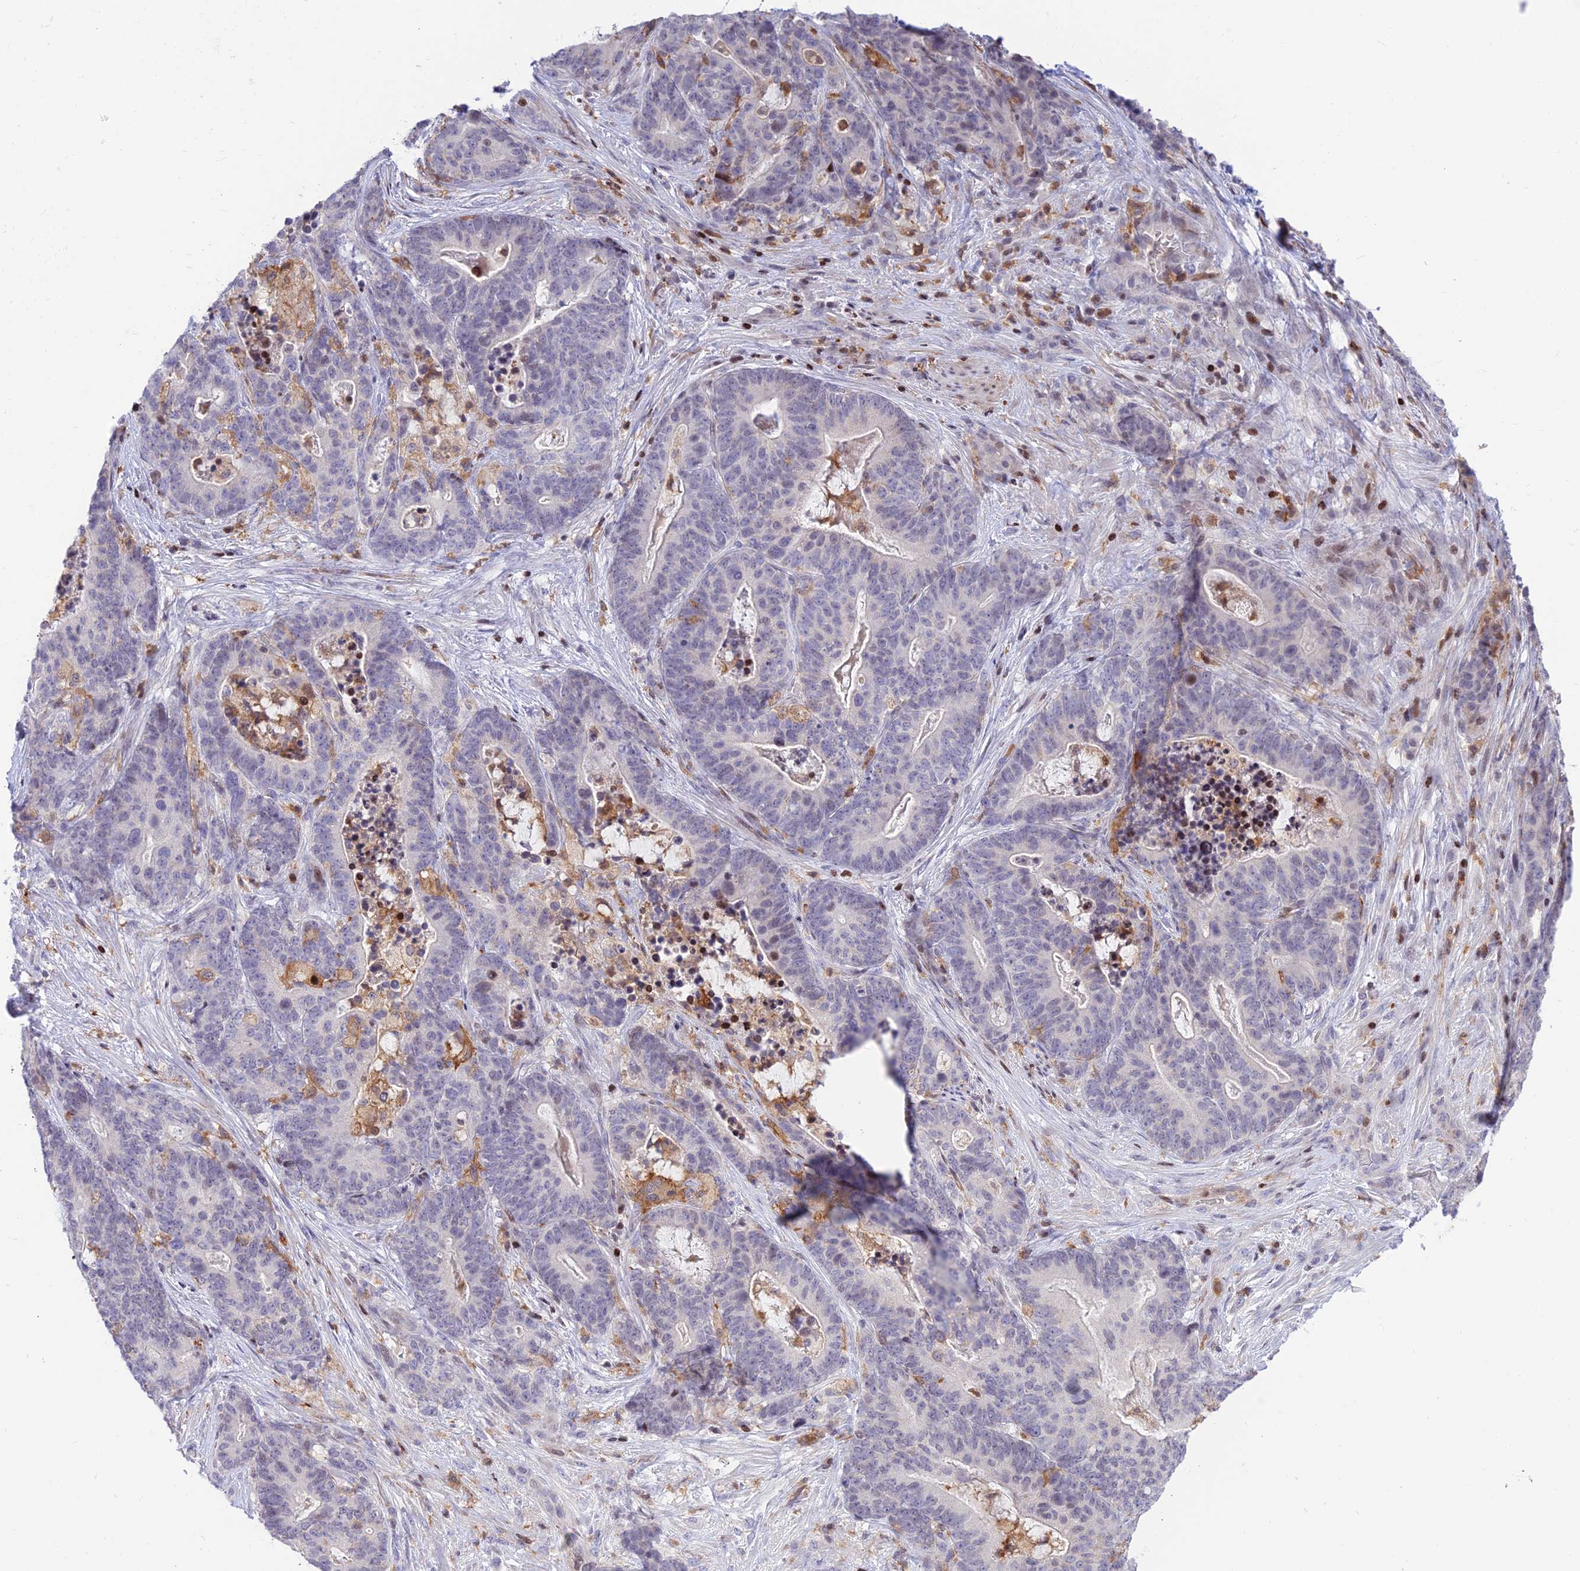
{"staining": {"intensity": "negative", "quantity": "none", "location": "none"}, "tissue": "stomach cancer", "cell_type": "Tumor cells", "image_type": "cancer", "snomed": [{"axis": "morphology", "description": "Normal tissue, NOS"}, {"axis": "morphology", "description": "Adenocarcinoma, NOS"}, {"axis": "topography", "description": "Stomach"}], "caption": "This is an immunohistochemistry photomicrograph of human adenocarcinoma (stomach). There is no staining in tumor cells.", "gene": "FAM186B", "patient": {"sex": "female", "age": 64}}